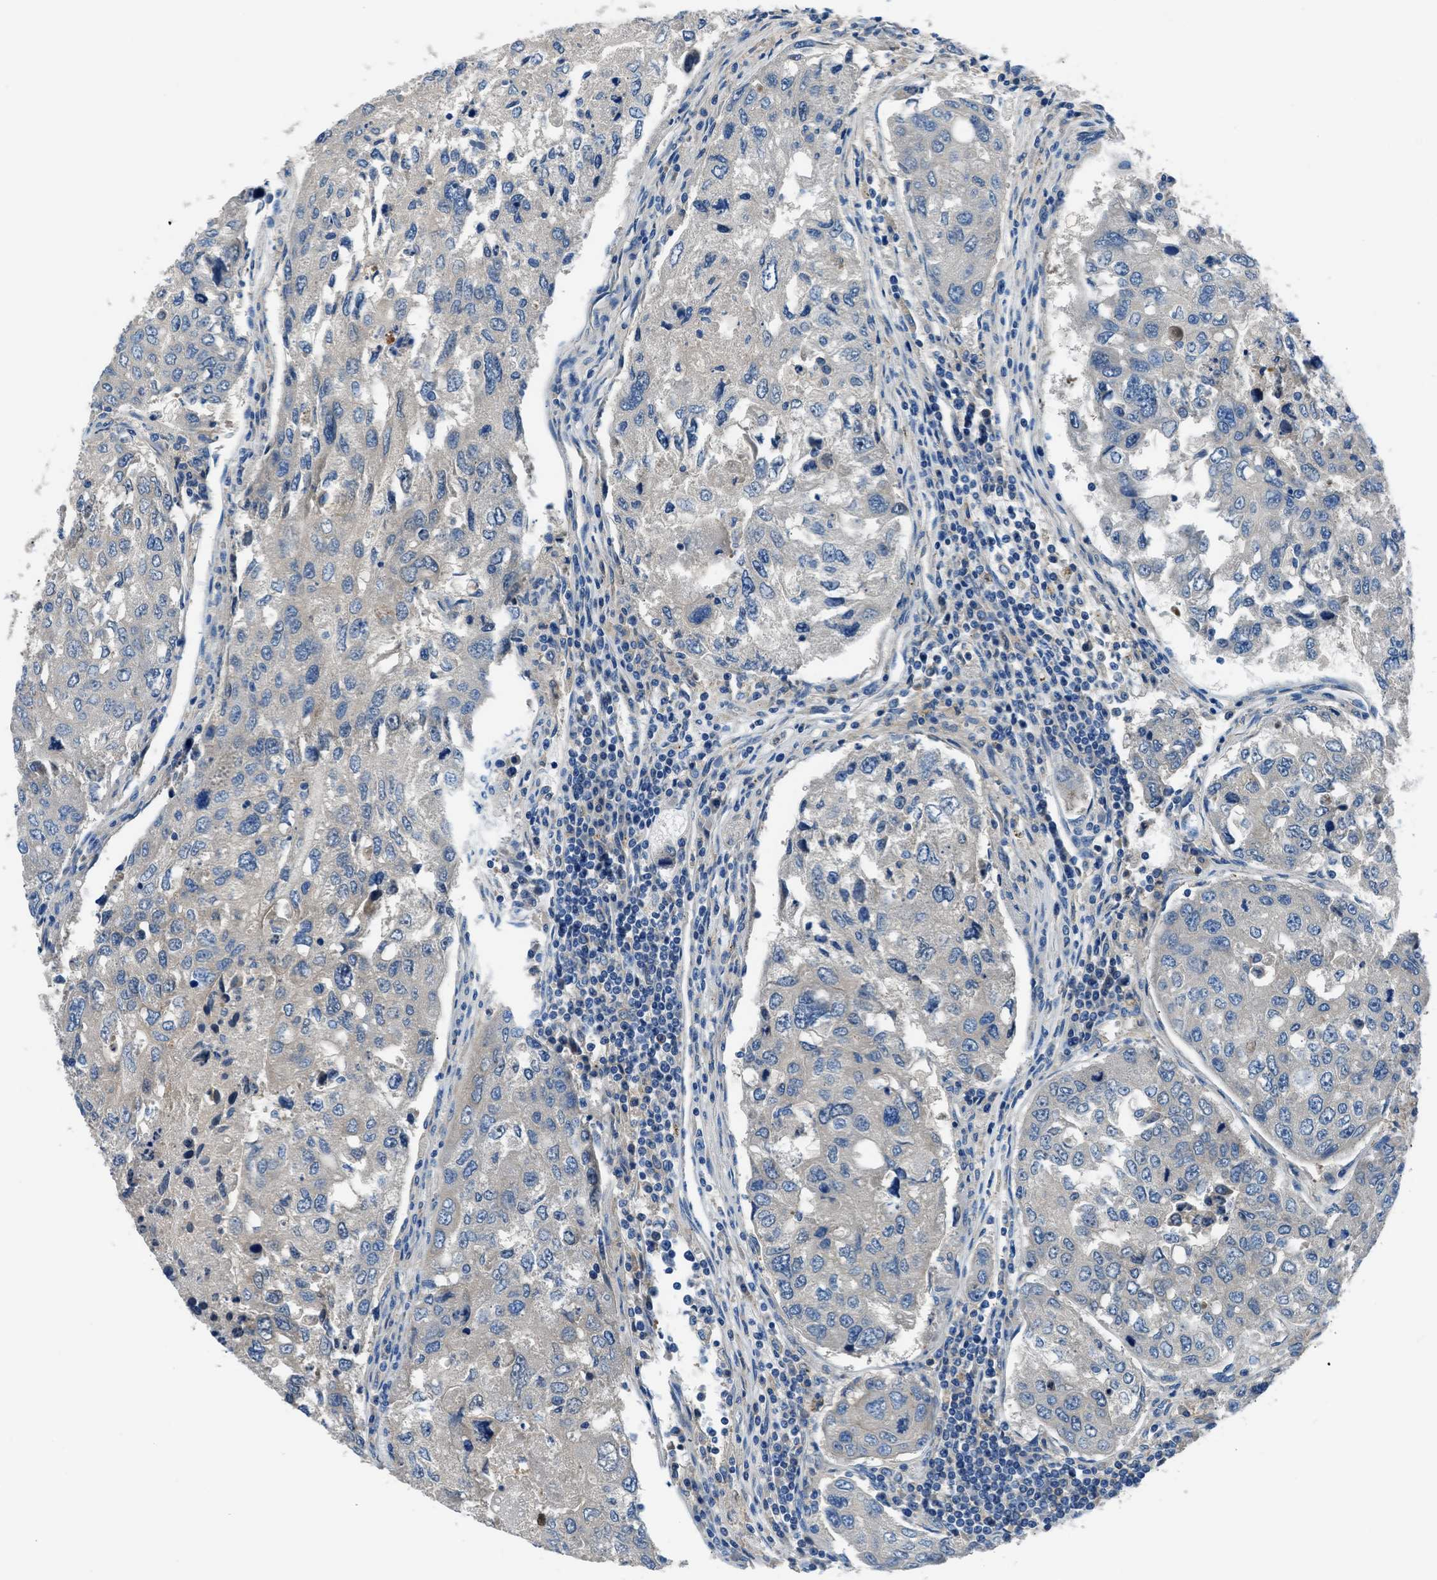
{"staining": {"intensity": "negative", "quantity": "none", "location": "none"}, "tissue": "urothelial cancer", "cell_type": "Tumor cells", "image_type": "cancer", "snomed": [{"axis": "morphology", "description": "Urothelial carcinoma, High grade"}, {"axis": "topography", "description": "Lymph node"}, {"axis": "topography", "description": "Urinary bladder"}], "caption": "Immunohistochemistry (IHC) histopathology image of neoplastic tissue: human urothelial cancer stained with DAB displays no significant protein staining in tumor cells.", "gene": "SLC38A6", "patient": {"sex": "male", "age": 51}}